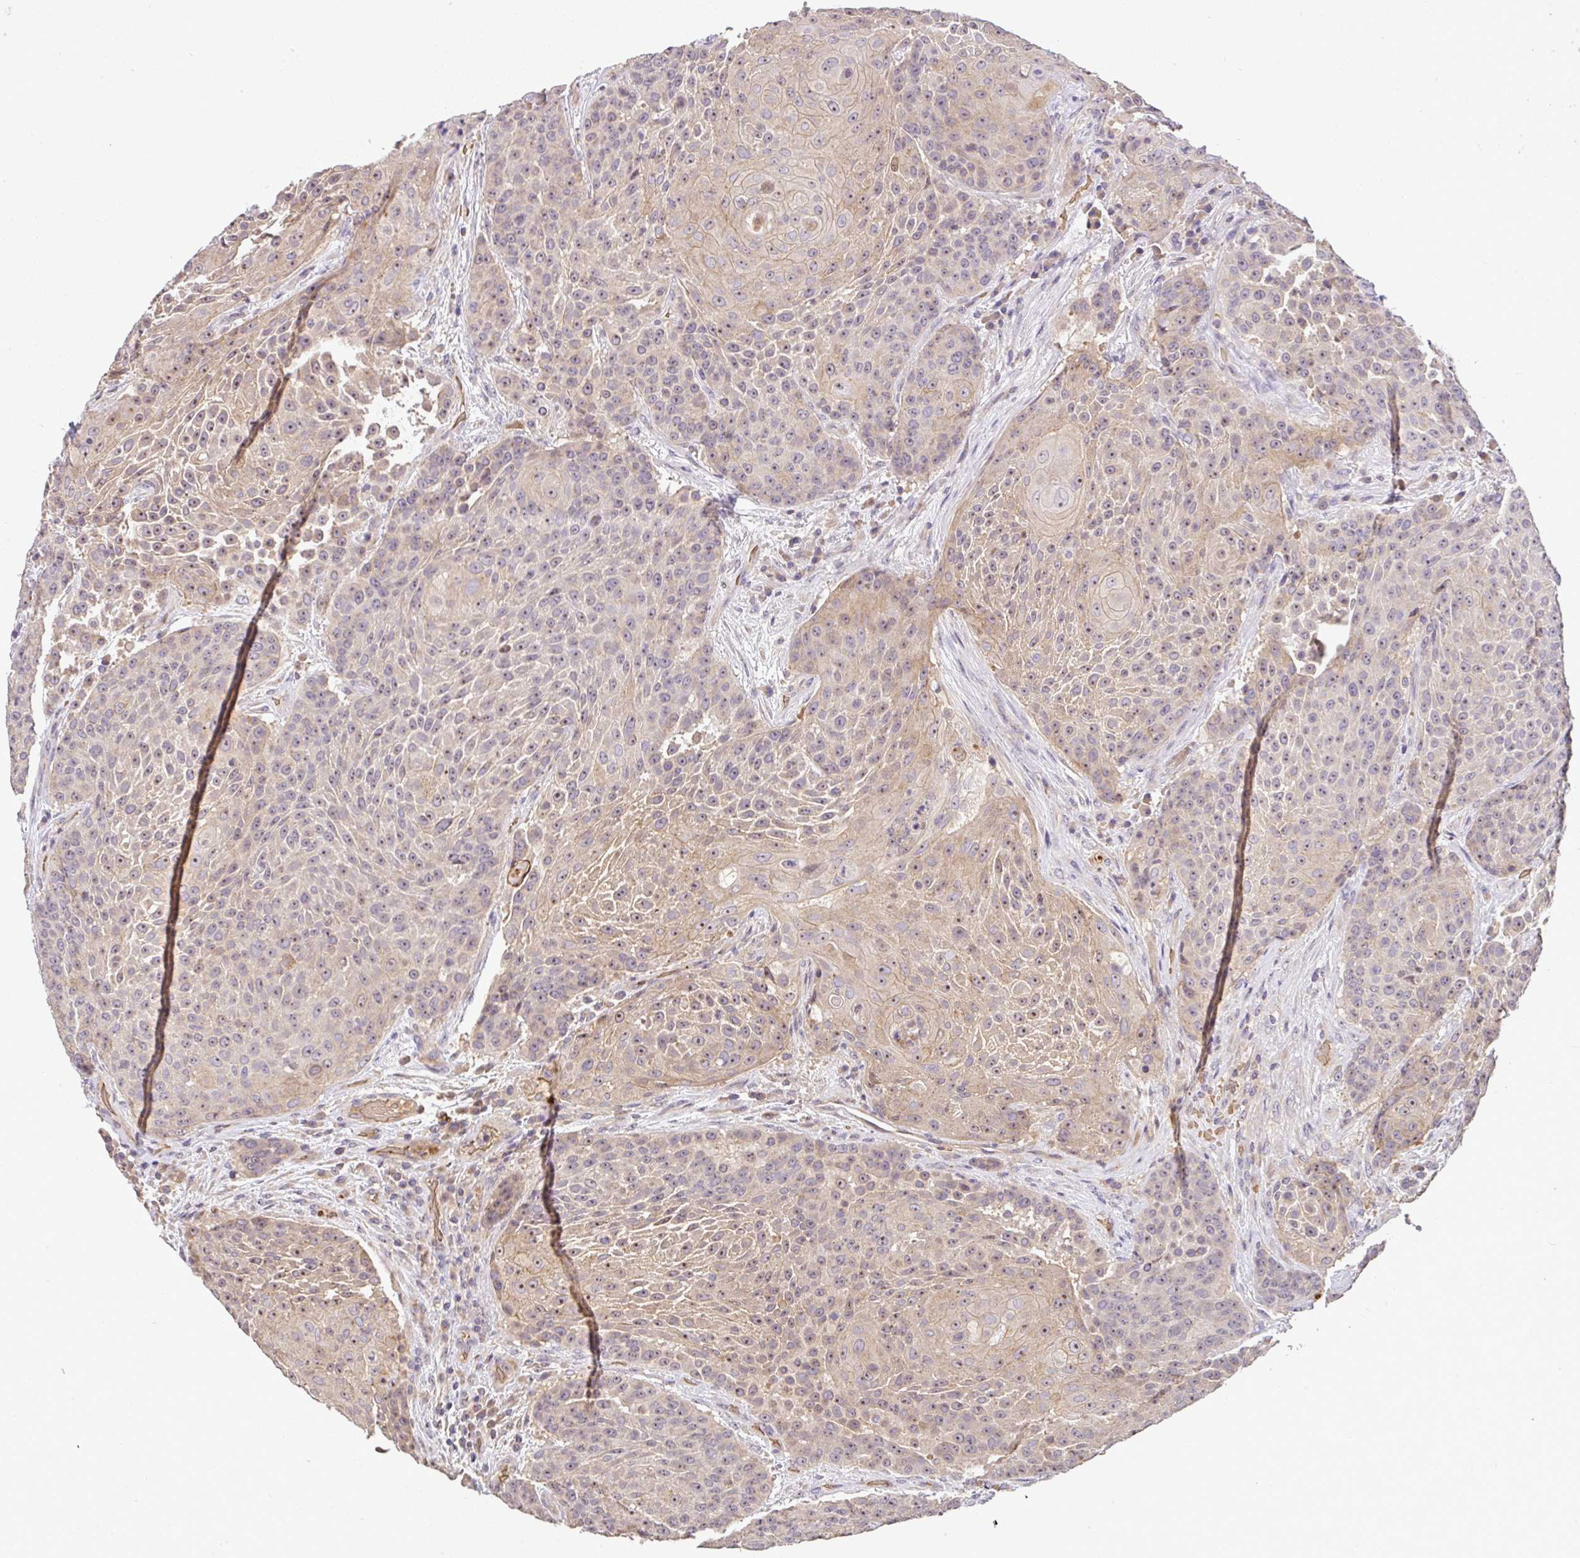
{"staining": {"intensity": "weak", "quantity": "25%-75%", "location": "cytoplasmic/membranous,nuclear"}, "tissue": "urothelial cancer", "cell_type": "Tumor cells", "image_type": "cancer", "snomed": [{"axis": "morphology", "description": "Urothelial carcinoma, High grade"}, {"axis": "topography", "description": "Urinary bladder"}], "caption": "Immunohistochemical staining of human high-grade urothelial carcinoma shows low levels of weak cytoplasmic/membranous and nuclear protein staining in approximately 25%-75% of tumor cells.", "gene": "C1QTNF9B", "patient": {"sex": "female", "age": 63}}